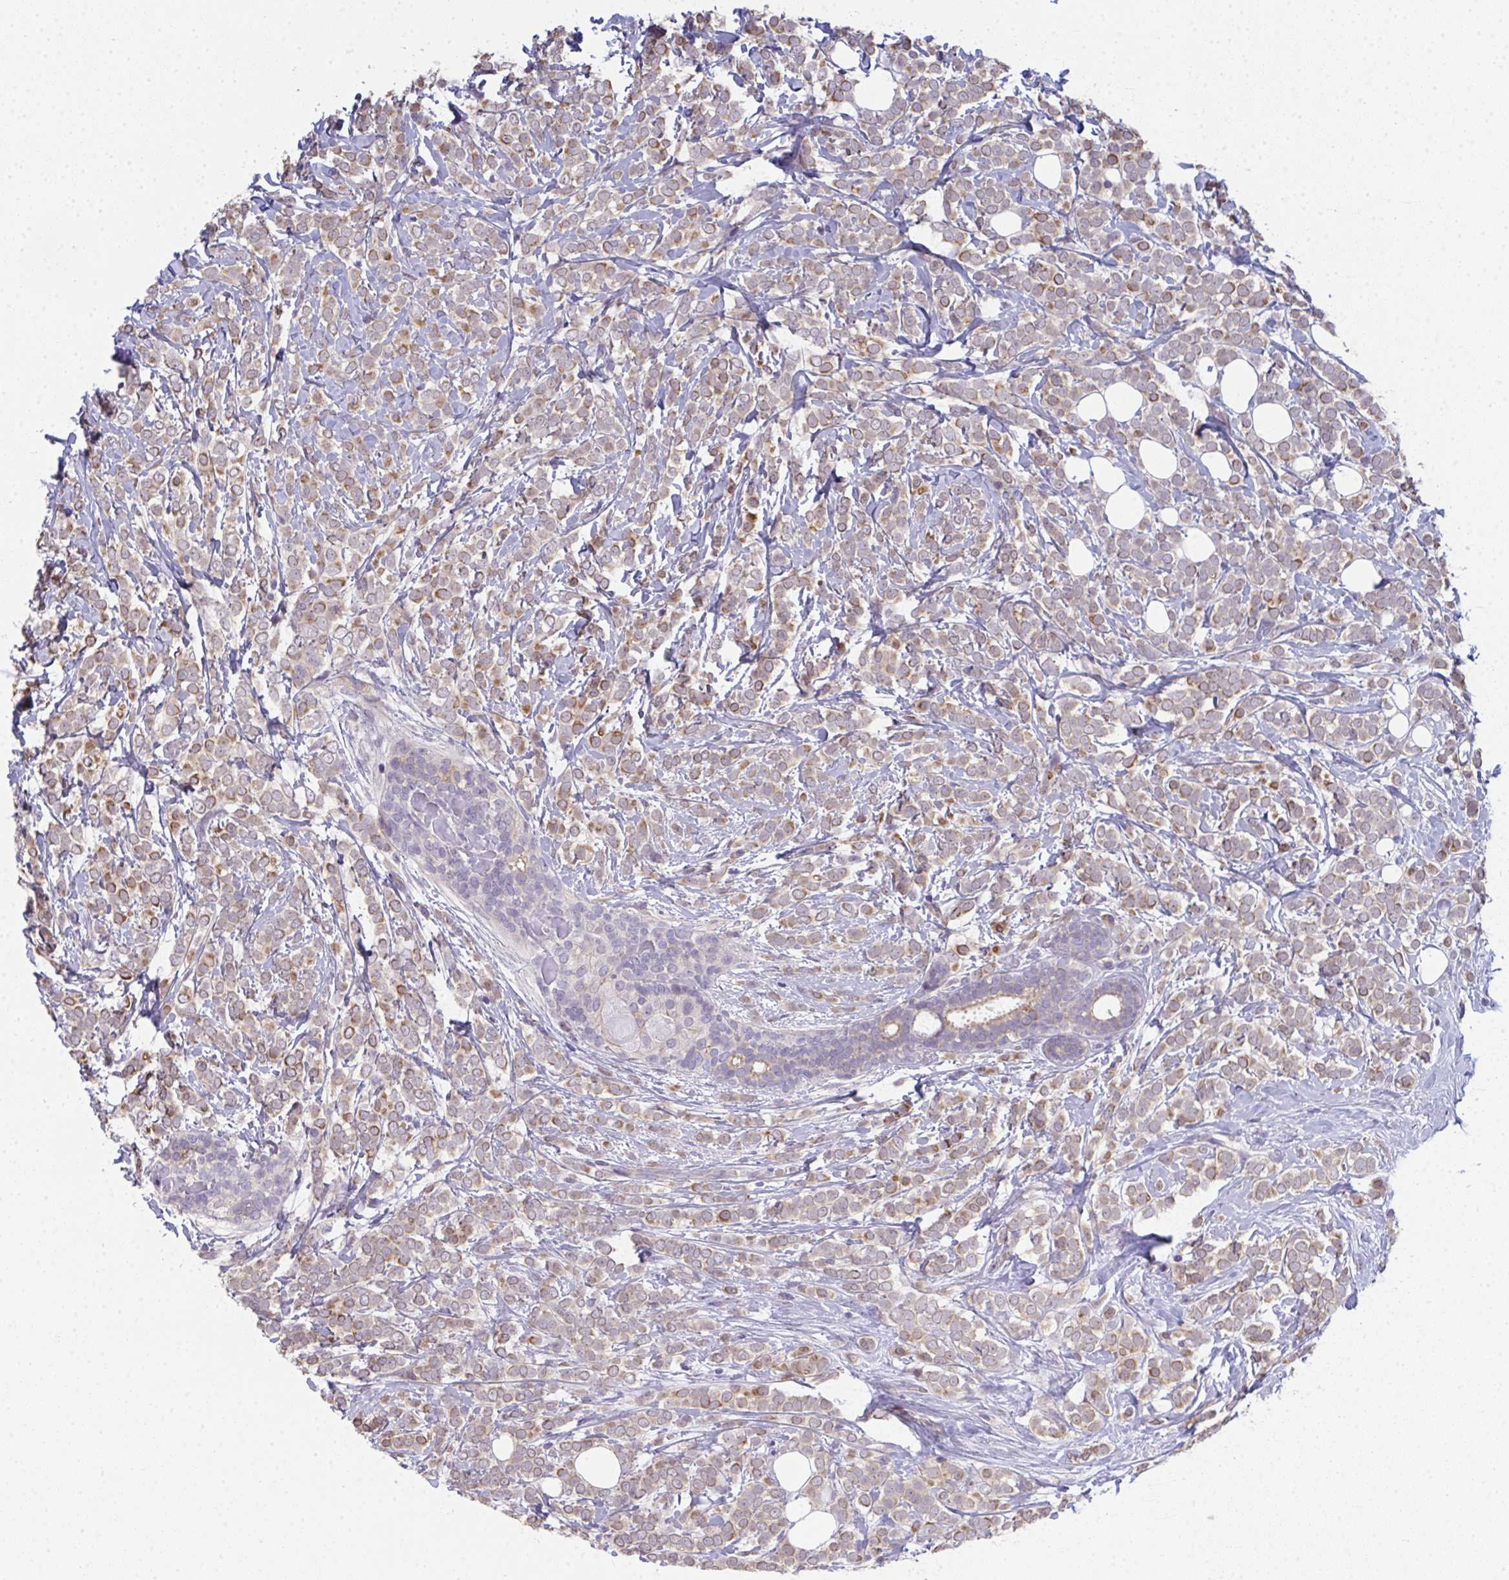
{"staining": {"intensity": "moderate", "quantity": "25%-75%", "location": "cytoplasmic/membranous"}, "tissue": "breast cancer", "cell_type": "Tumor cells", "image_type": "cancer", "snomed": [{"axis": "morphology", "description": "Lobular carcinoma"}, {"axis": "topography", "description": "Breast"}], "caption": "Immunohistochemistry (DAB) staining of human breast cancer (lobular carcinoma) shows moderate cytoplasmic/membranous protein expression in approximately 25%-75% of tumor cells.", "gene": "RIOK1", "patient": {"sex": "female", "age": 49}}